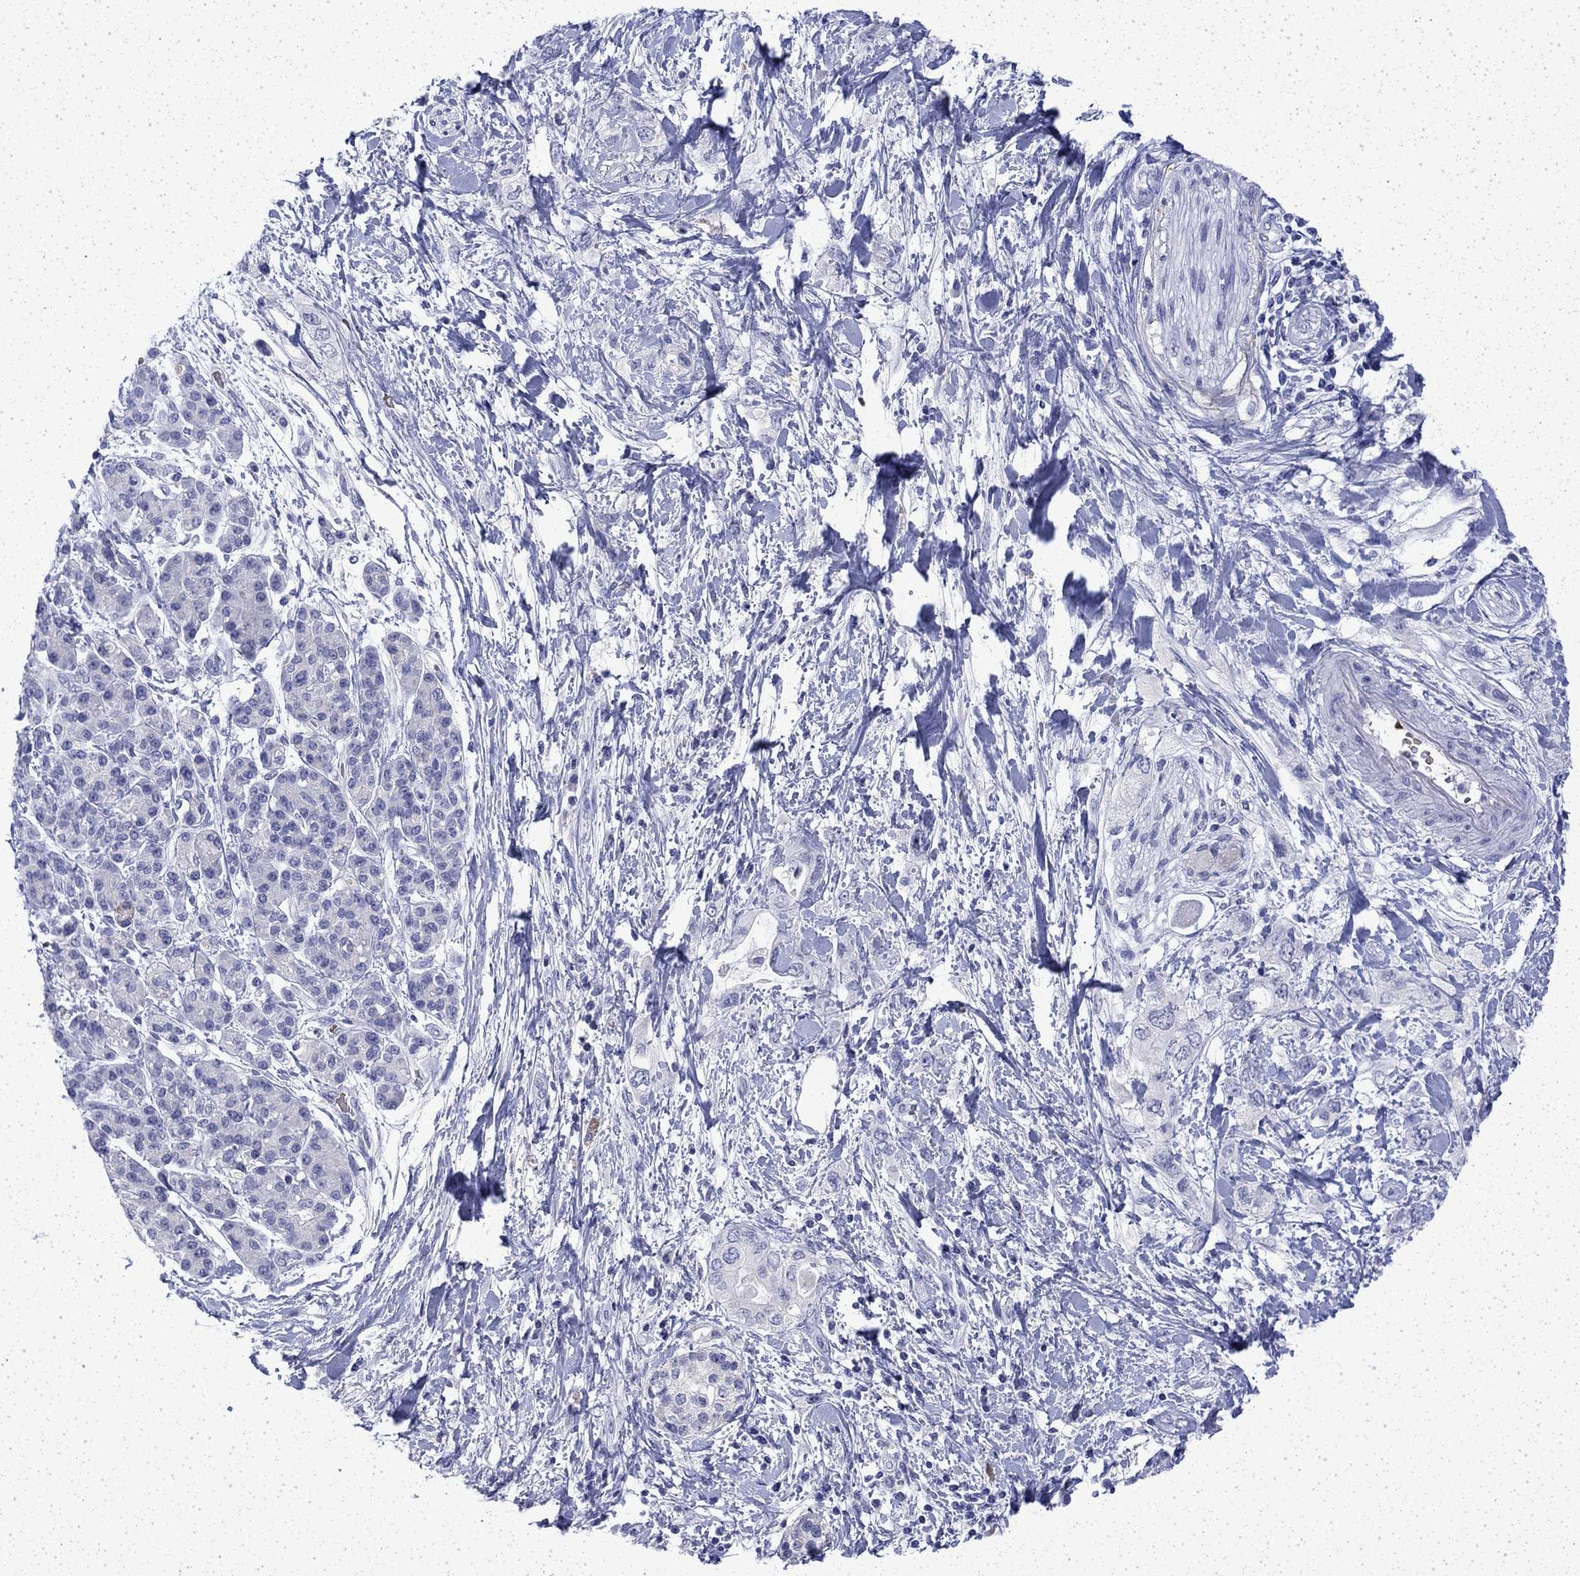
{"staining": {"intensity": "negative", "quantity": "none", "location": "none"}, "tissue": "pancreatic cancer", "cell_type": "Tumor cells", "image_type": "cancer", "snomed": [{"axis": "morphology", "description": "Adenocarcinoma, NOS"}, {"axis": "topography", "description": "Pancreas"}], "caption": "An IHC image of pancreatic cancer is shown. There is no staining in tumor cells of pancreatic cancer.", "gene": "ENPP6", "patient": {"sex": "female", "age": 56}}